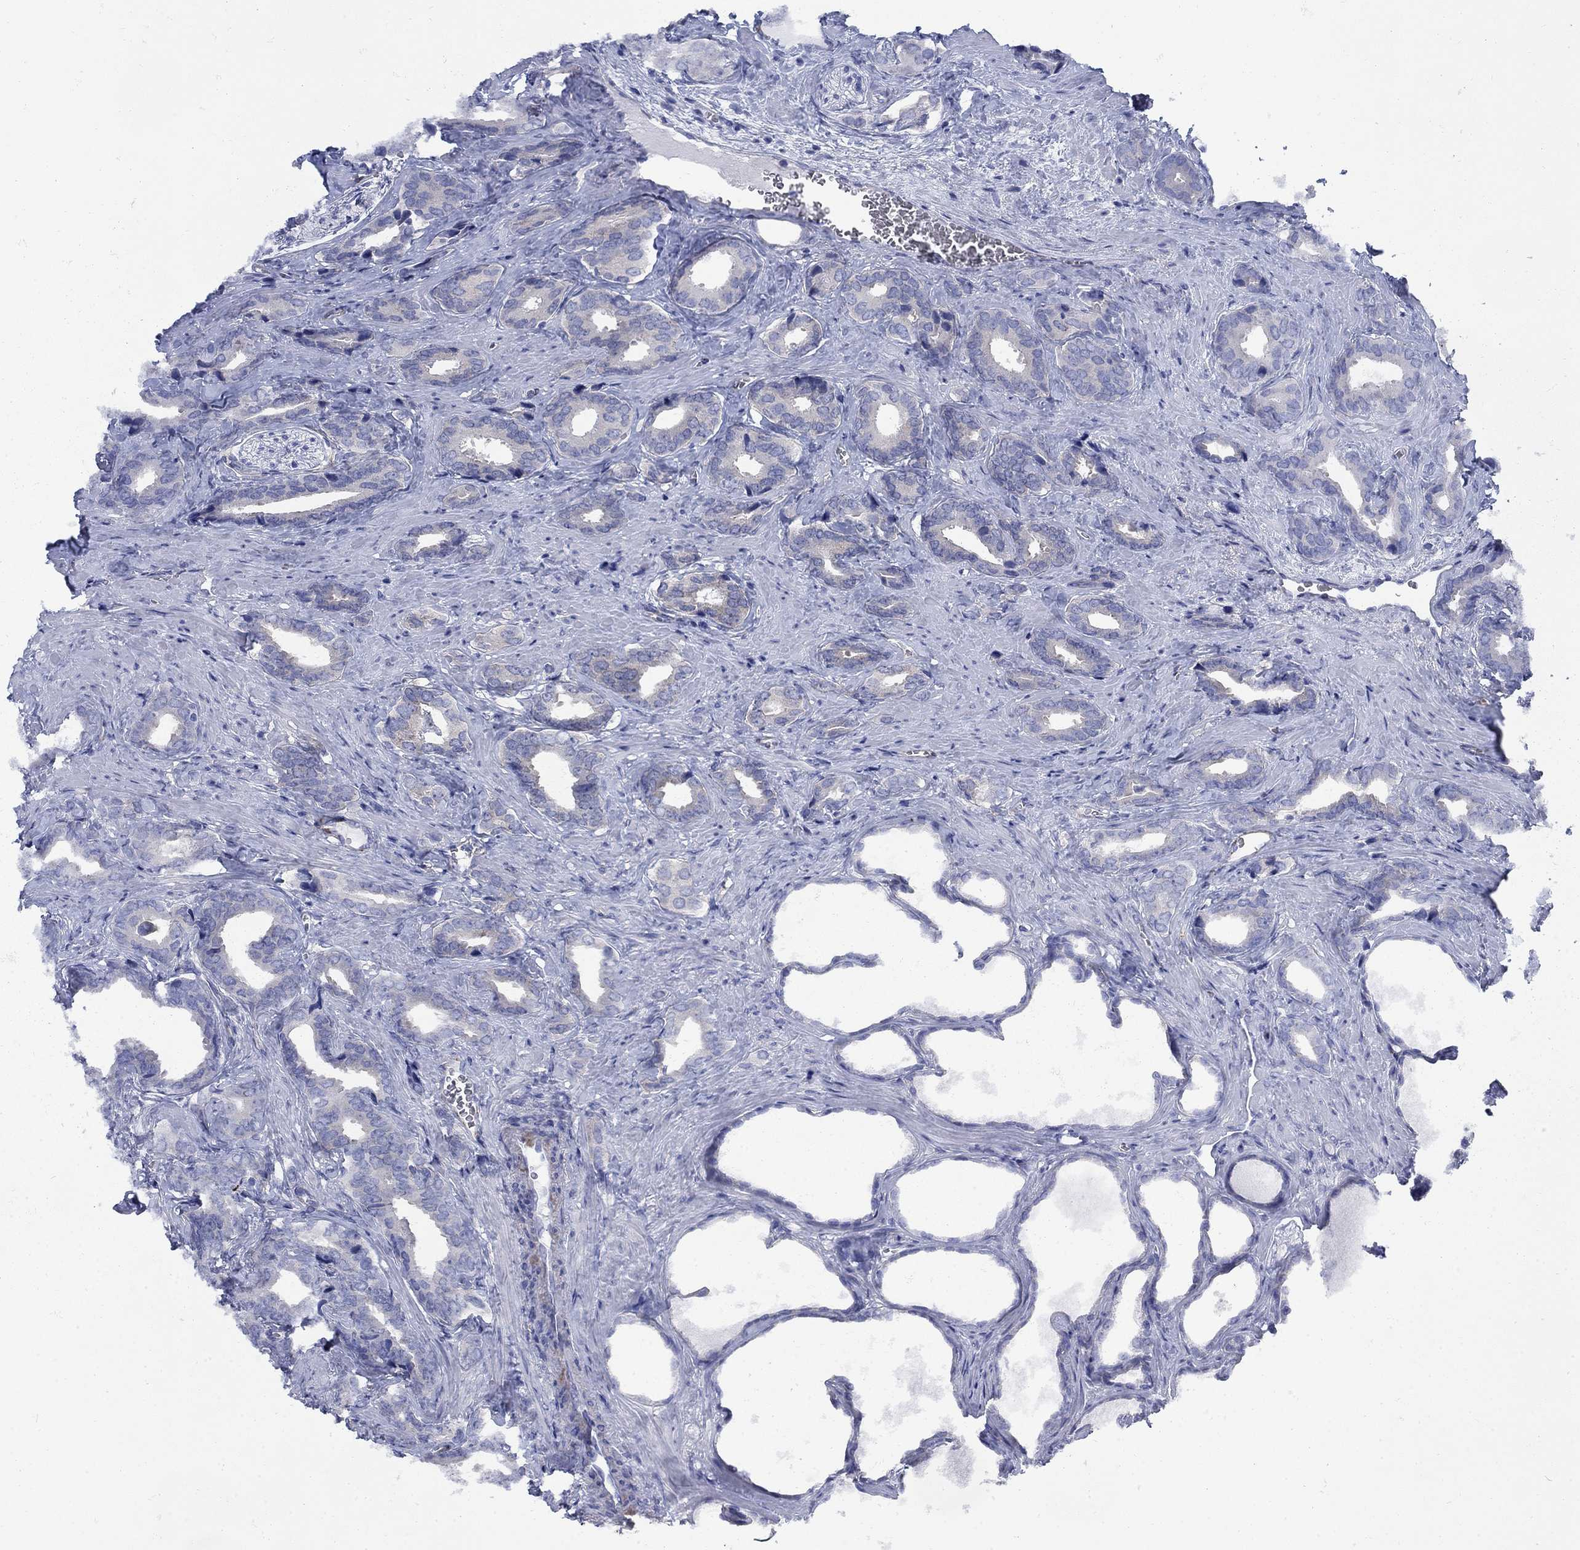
{"staining": {"intensity": "negative", "quantity": "none", "location": "none"}, "tissue": "prostate cancer", "cell_type": "Tumor cells", "image_type": "cancer", "snomed": [{"axis": "morphology", "description": "Adenocarcinoma, NOS"}, {"axis": "topography", "description": "Prostate"}], "caption": "Immunohistochemistry photomicrograph of adenocarcinoma (prostate) stained for a protein (brown), which displays no positivity in tumor cells.", "gene": "SEPTIN8", "patient": {"sex": "male", "age": 66}}